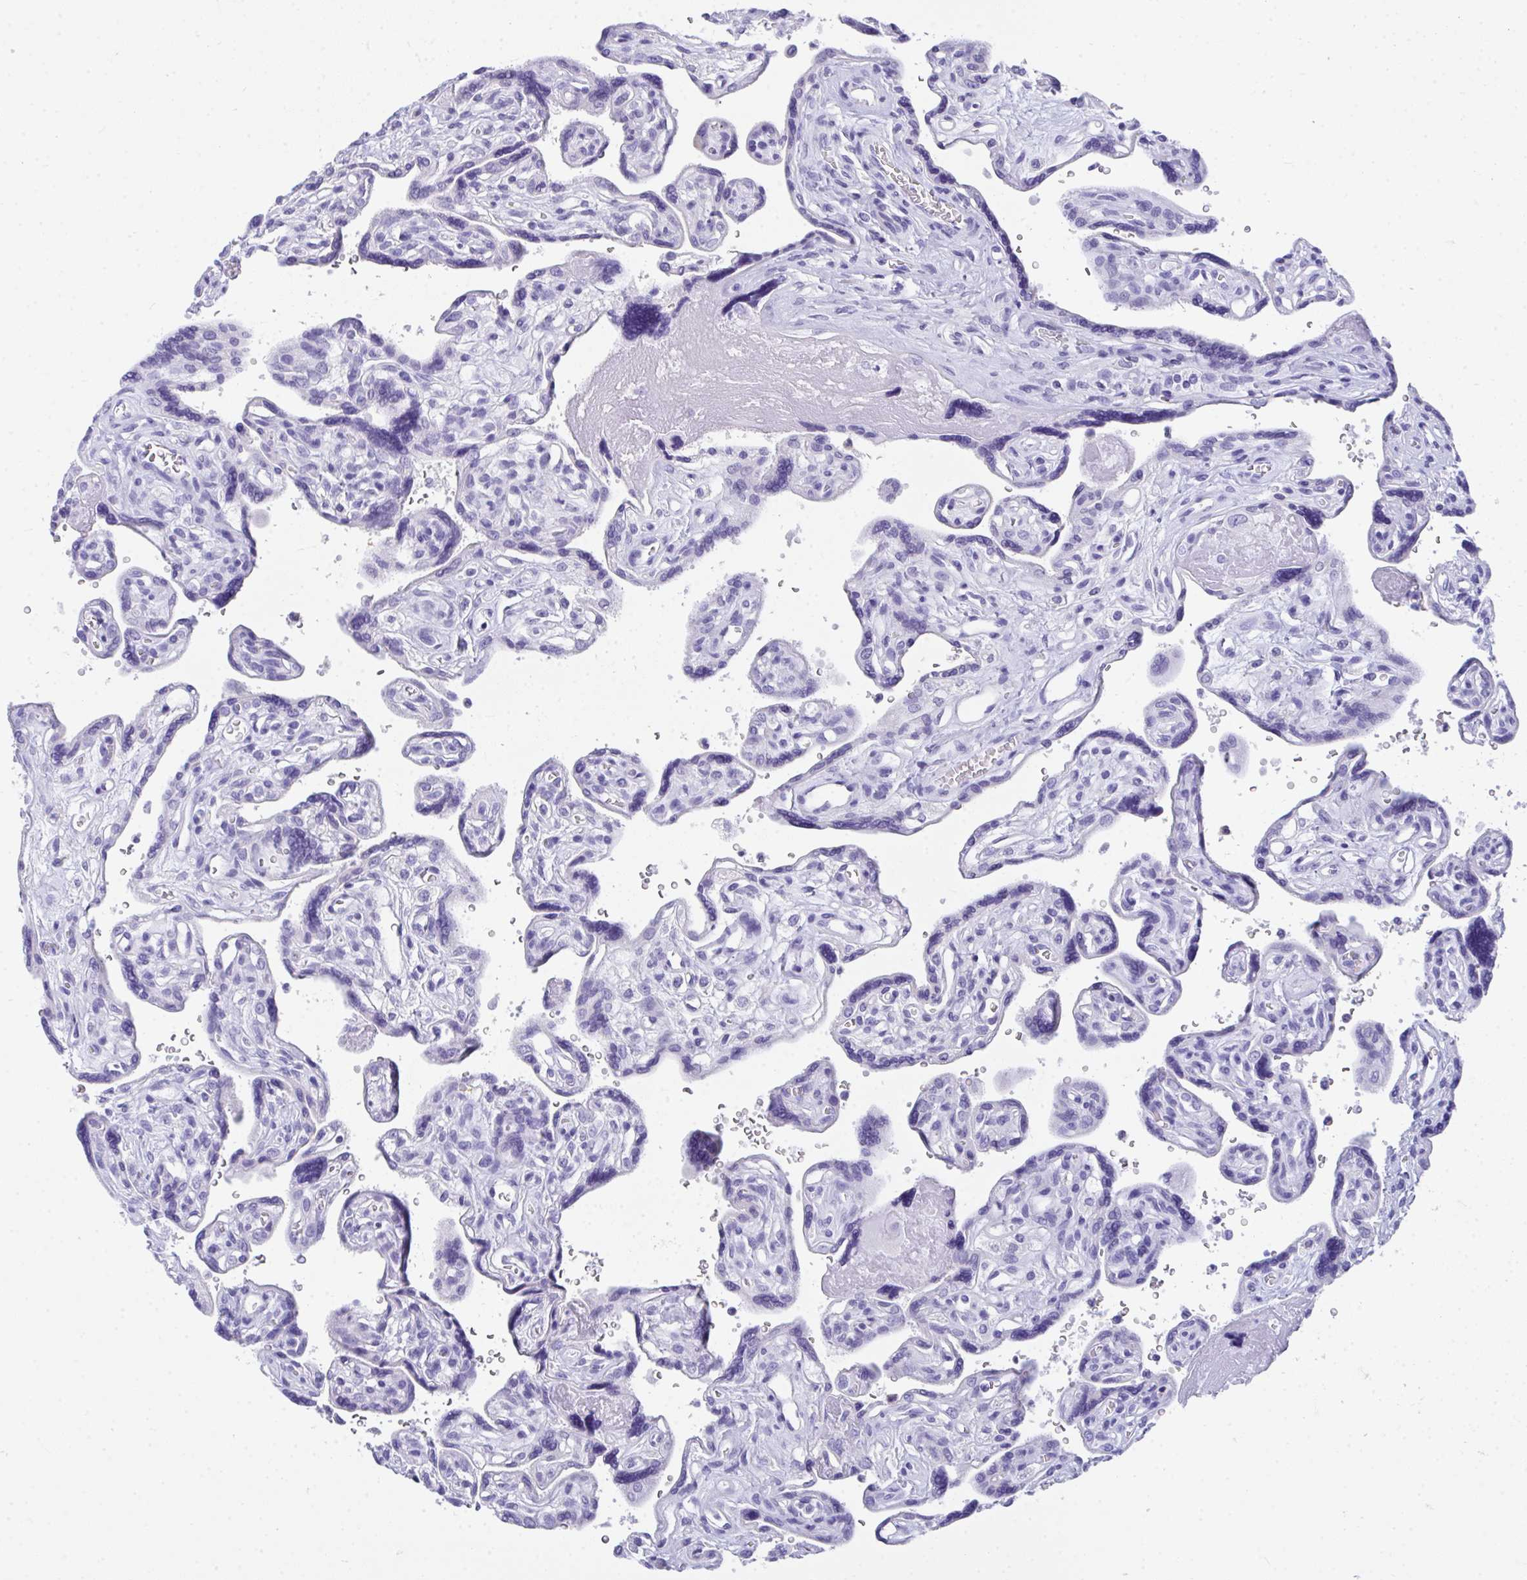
{"staining": {"intensity": "negative", "quantity": "none", "location": "none"}, "tissue": "placenta", "cell_type": "Decidual cells", "image_type": "normal", "snomed": [{"axis": "morphology", "description": "Normal tissue, NOS"}, {"axis": "topography", "description": "Placenta"}], "caption": "This is an IHC image of unremarkable human placenta. There is no expression in decidual cells.", "gene": "COA5", "patient": {"sex": "female", "age": 39}}